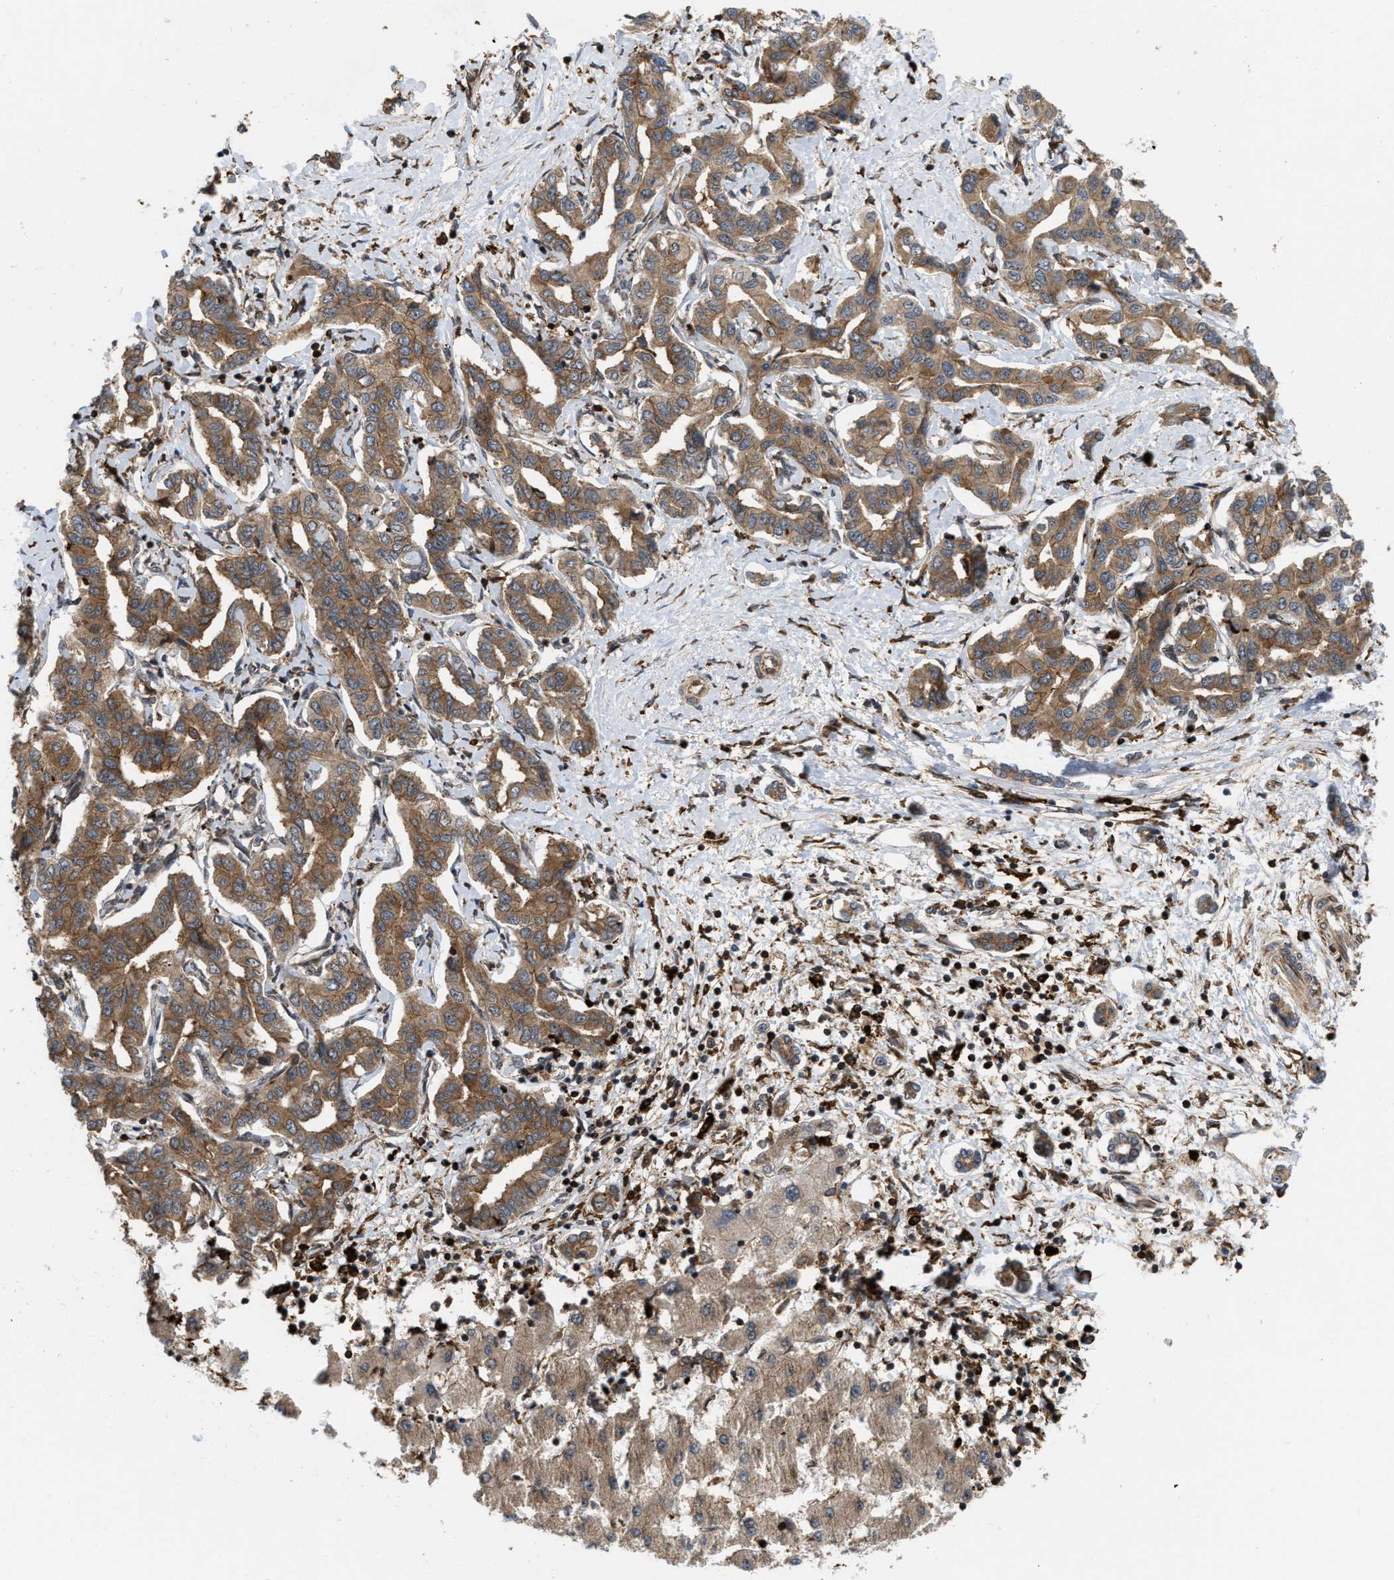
{"staining": {"intensity": "moderate", "quantity": ">75%", "location": "cytoplasmic/membranous"}, "tissue": "liver cancer", "cell_type": "Tumor cells", "image_type": "cancer", "snomed": [{"axis": "morphology", "description": "Cholangiocarcinoma"}, {"axis": "topography", "description": "Liver"}], "caption": "Protein expression analysis of liver cancer exhibits moderate cytoplasmic/membranous staining in approximately >75% of tumor cells.", "gene": "IQCE", "patient": {"sex": "male", "age": 59}}